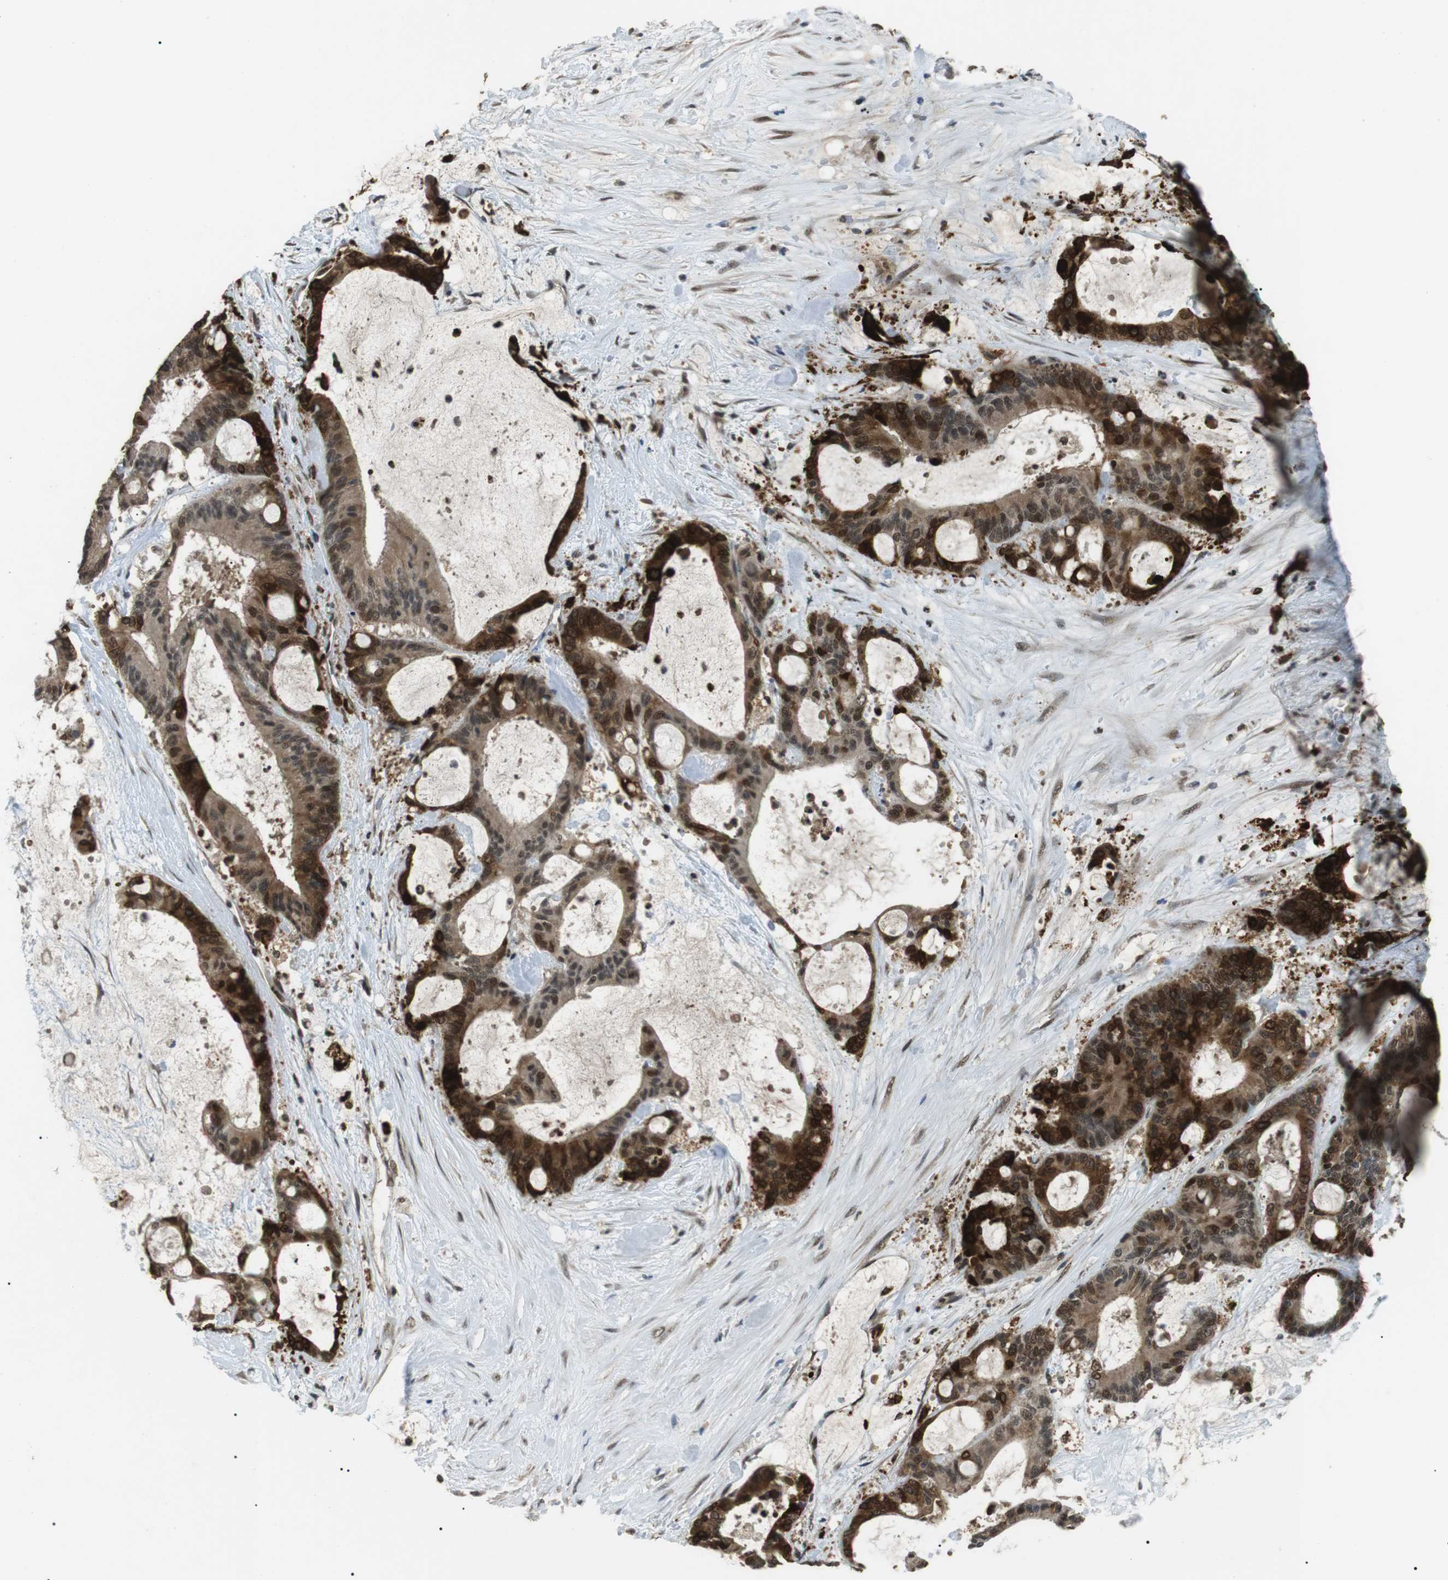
{"staining": {"intensity": "strong", "quantity": ">75%", "location": "cytoplasmic/membranous,nuclear"}, "tissue": "liver cancer", "cell_type": "Tumor cells", "image_type": "cancer", "snomed": [{"axis": "morphology", "description": "Cholangiocarcinoma"}, {"axis": "topography", "description": "Liver"}], "caption": "Protein staining of liver cancer (cholangiocarcinoma) tissue shows strong cytoplasmic/membranous and nuclear positivity in approximately >75% of tumor cells.", "gene": "ORAI3", "patient": {"sex": "female", "age": 73}}